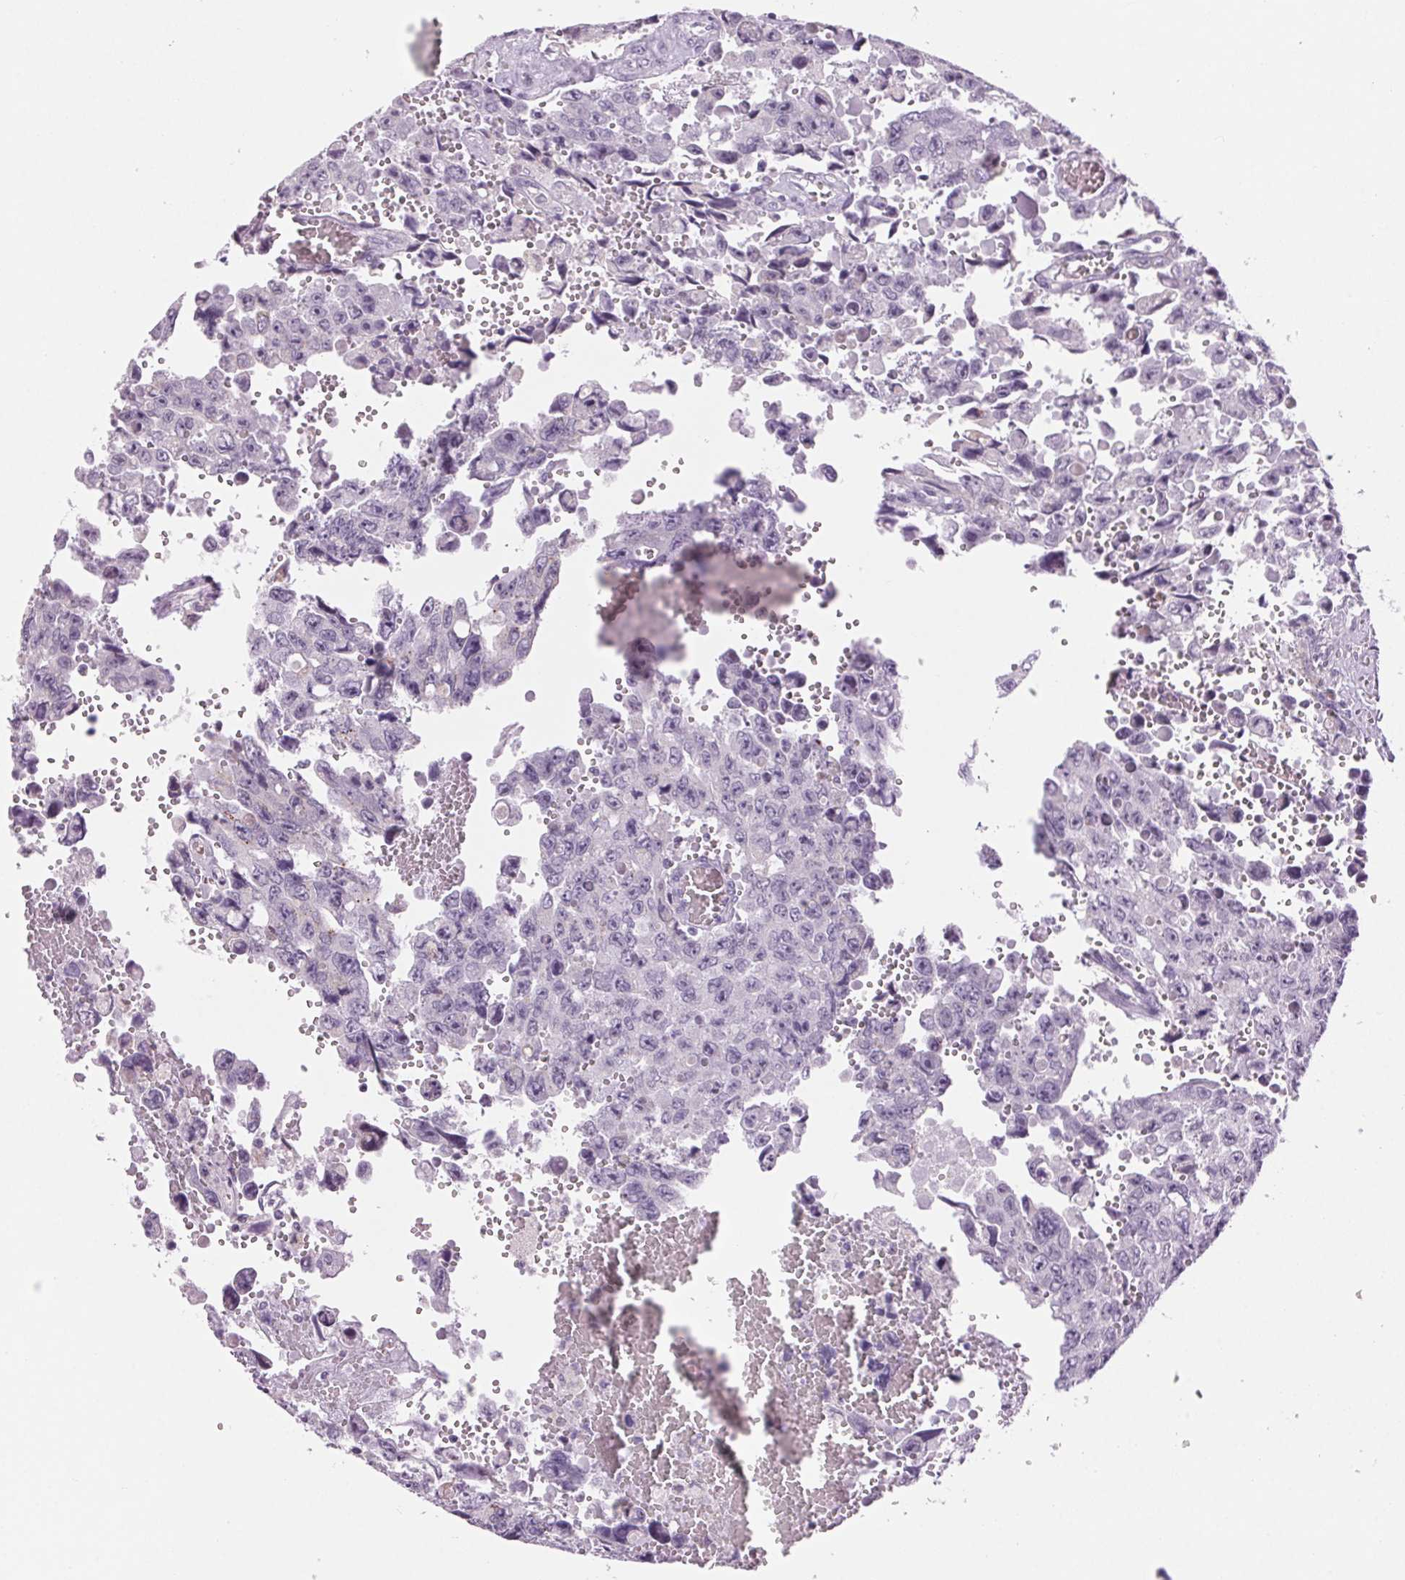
{"staining": {"intensity": "negative", "quantity": "none", "location": "none"}, "tissue": "testis cancer", "cell_type": "Tumor cells", "image_type": "cancer", "snomed": [{"axis": "morphology", "description": "Seminoma, NOS"}, {"axis": "topography", "description": "Testis"}], "caption": "Protein analysis of testis seminoma reveals no significant expression in tumor cells.", "gene": "MPO", "patient": {"sex": "male", "age": 26}}